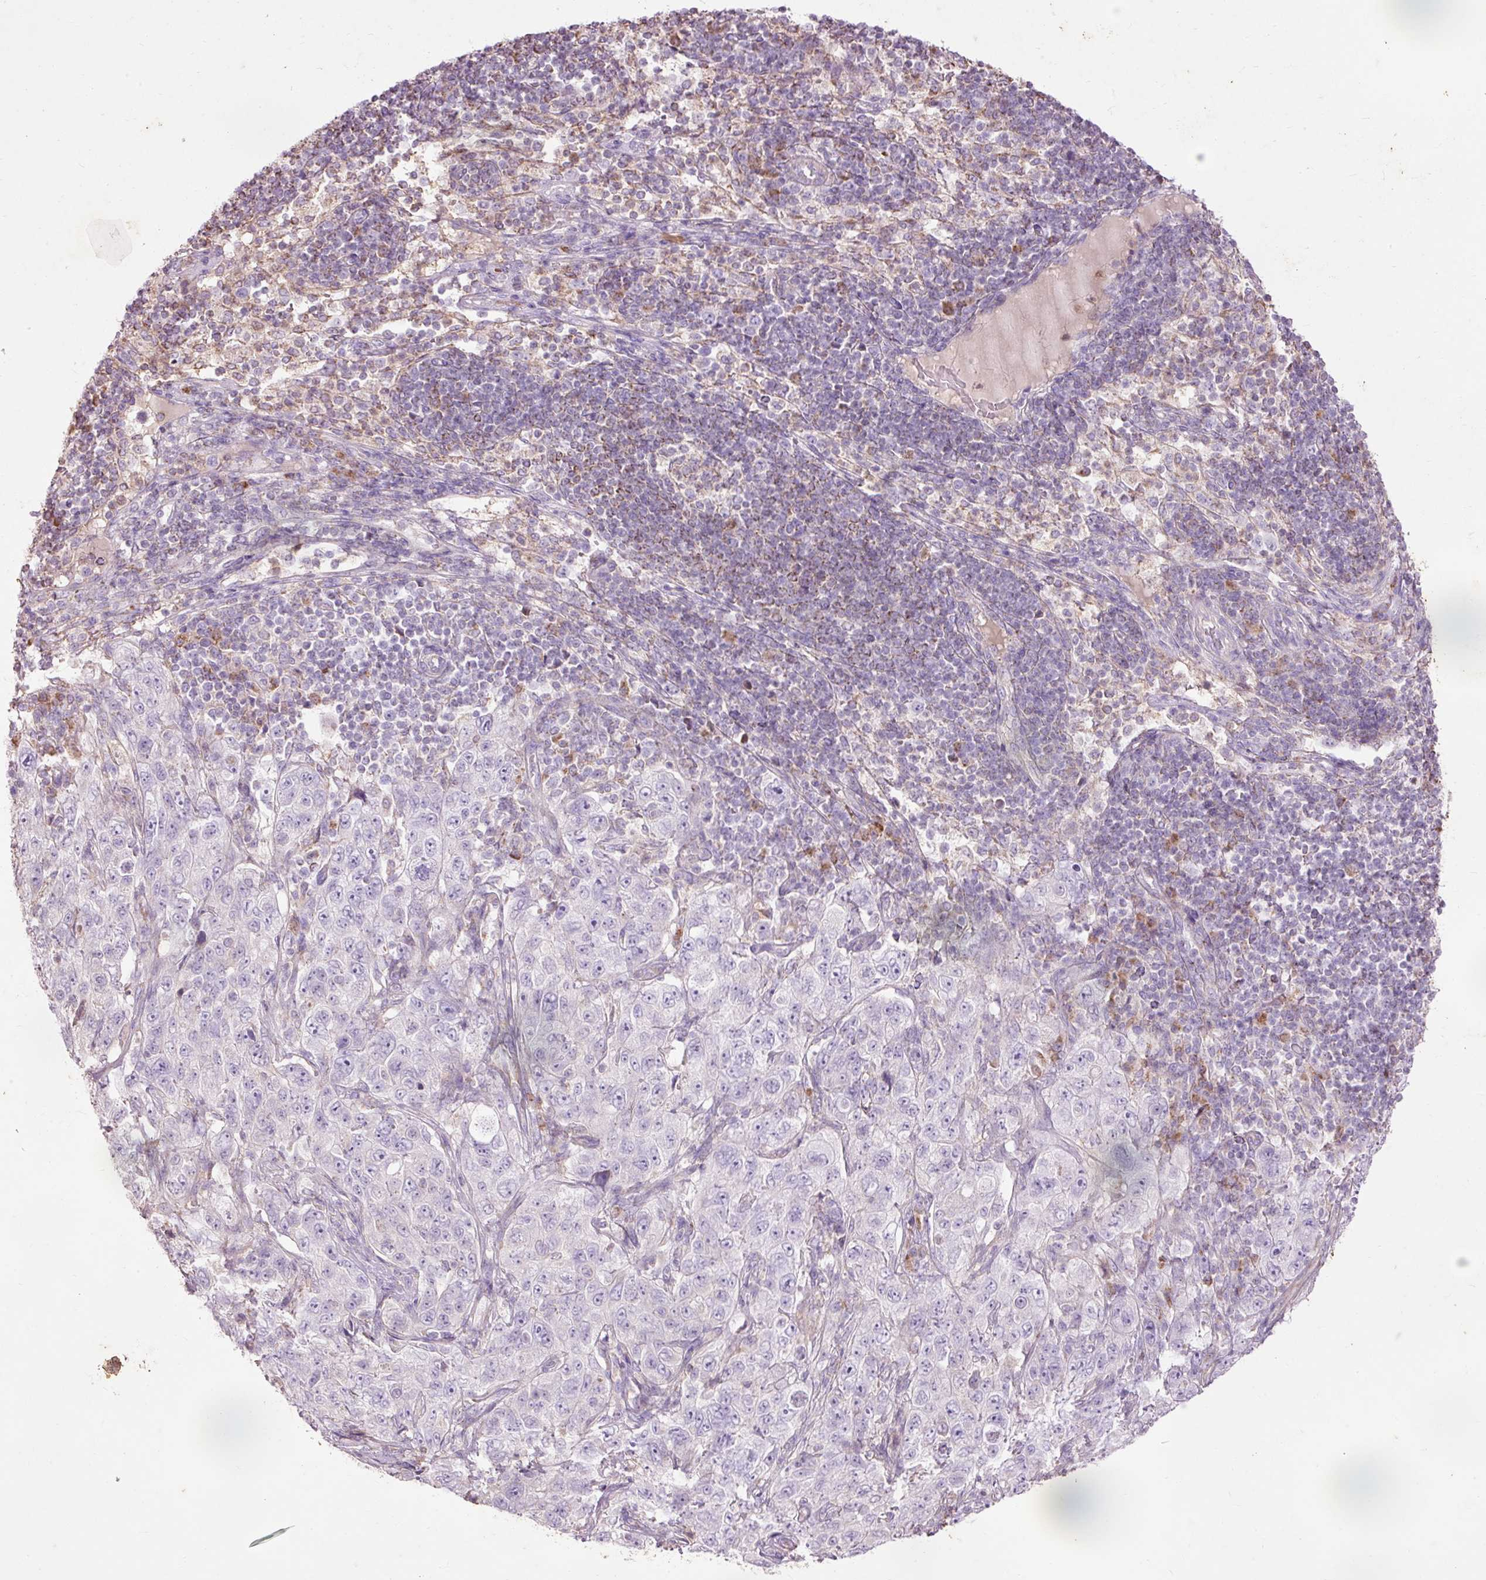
{"staining": {"intensity": "negative", "quantity": "none", "location": "none"}, "tissue": "pancreatic cancer", "cell_type": "Tumor cells", "image_type": "cancer", "snomed": [{"axis": "morphology", "description": "Adenocarcinoma, NOS"}, {"axis": "topography", "description": "Pancreas"}], "caption": "This image is of adenocarcinoma (pancreatic) stained with immunohistochemistry (IHC) to label a protein in brown with the nuclei are counter-stained blue. There is no positivity in tumor cells. (DAB (3,3'-diaminobenzidine) IHC visualized using brightfield microscopy, high magnification).", "gene": "PRDX5", "patient": {"sex": "male", "age": 68}}